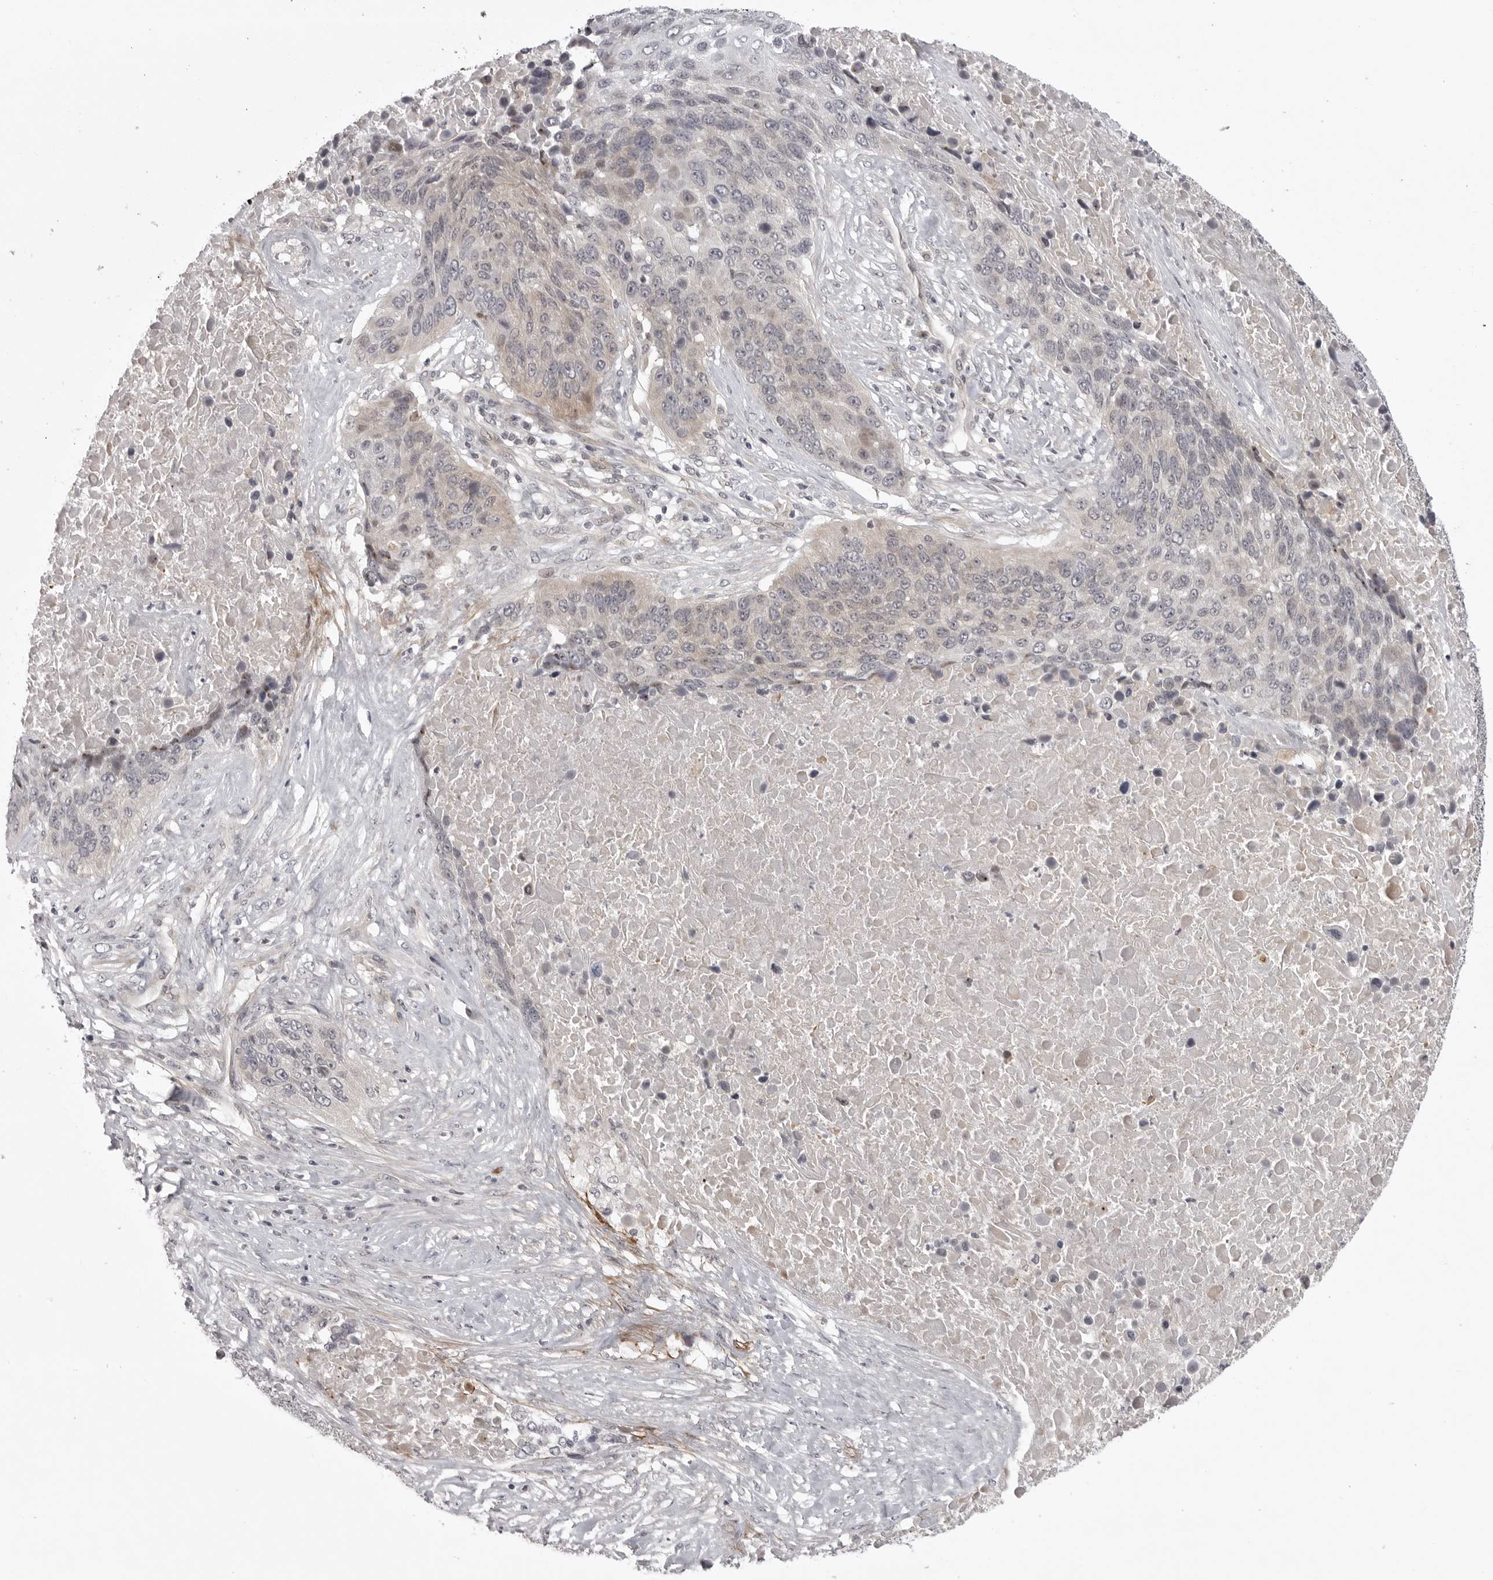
{"staining": {"intensity": "negative", "quantity": "none", "location": "none"}, "tissue": "lung cancer", "cell_type": "Tumor cells", "image_type": "cancer", "snomed": [{"axis": "morphology", "description": "Squamous cell carcinoma, NOS"}, {"axis": "topography", "description": "Lung"}], "caption": "Histopathology image shows no protein expression in tumor cells of lung cancer (squamous cell carcinoma) tissue. (DAB (3,3'-diaminobenzidine) immunohistochemistry, high magnification).", "gene": "CD300LD", "patient": {"sex": "male", "age": 66}}